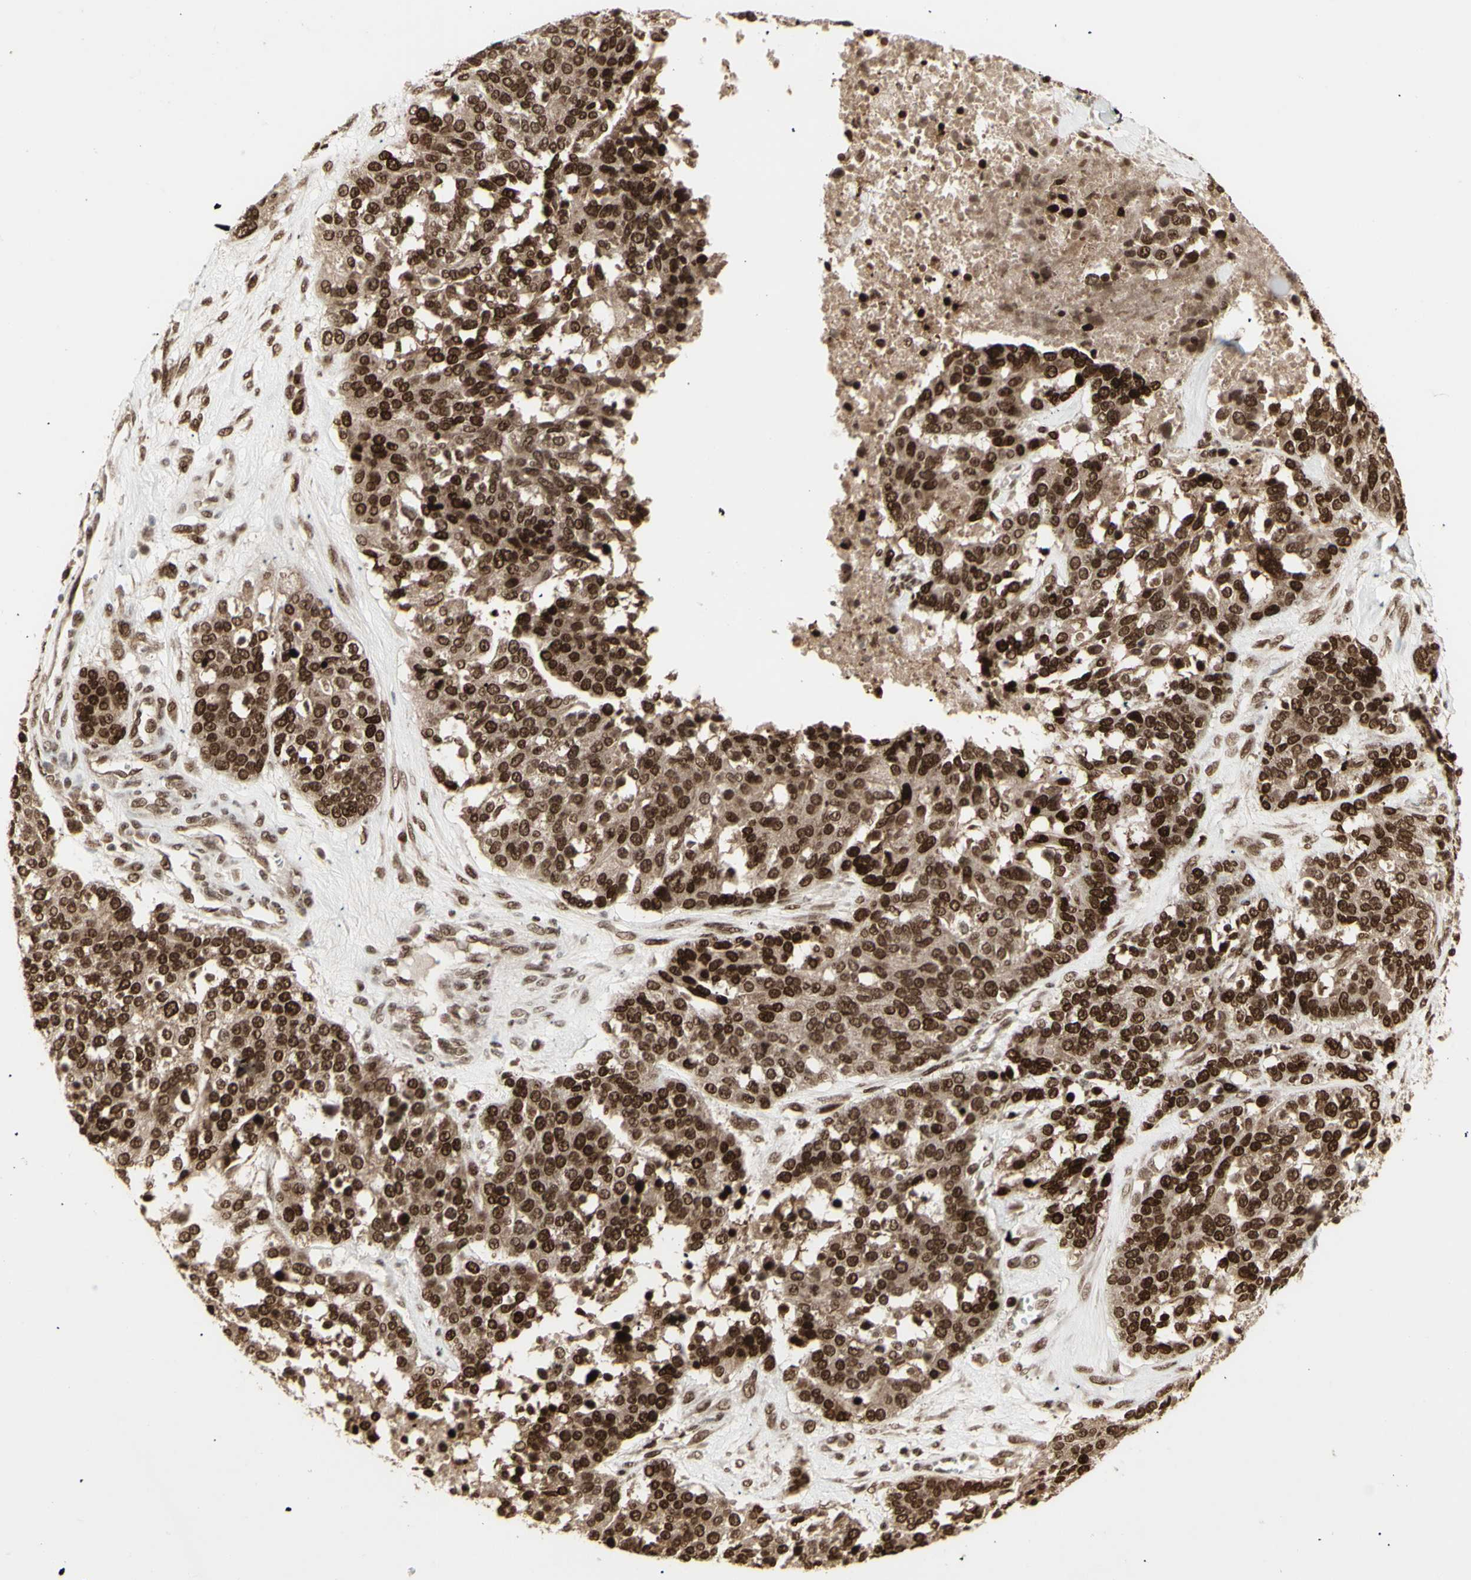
{"staining": {"intensity": "strong", "quantity": ">75%", "location": "cytoplasmic/membranous,nuclear"}, "tissue": "ovarian cancer", "cell_type": "Tumor cells", "image_type": "cancer", "snomed": [{"axis": "morphology", "description": "Cystadenocarcinoma, serous, NOS"}, {"axis": "topography", "description": "Ovary"}], "caption": "Ovarian serous cystadenocarcinoma stained with a brown dye displays strong cytoplasmic/membranous and nuclear positive positivity in approximately >75% of tumor cells.", "gene": "CBX1", "patient": {"sex": "female", "age": 44}}